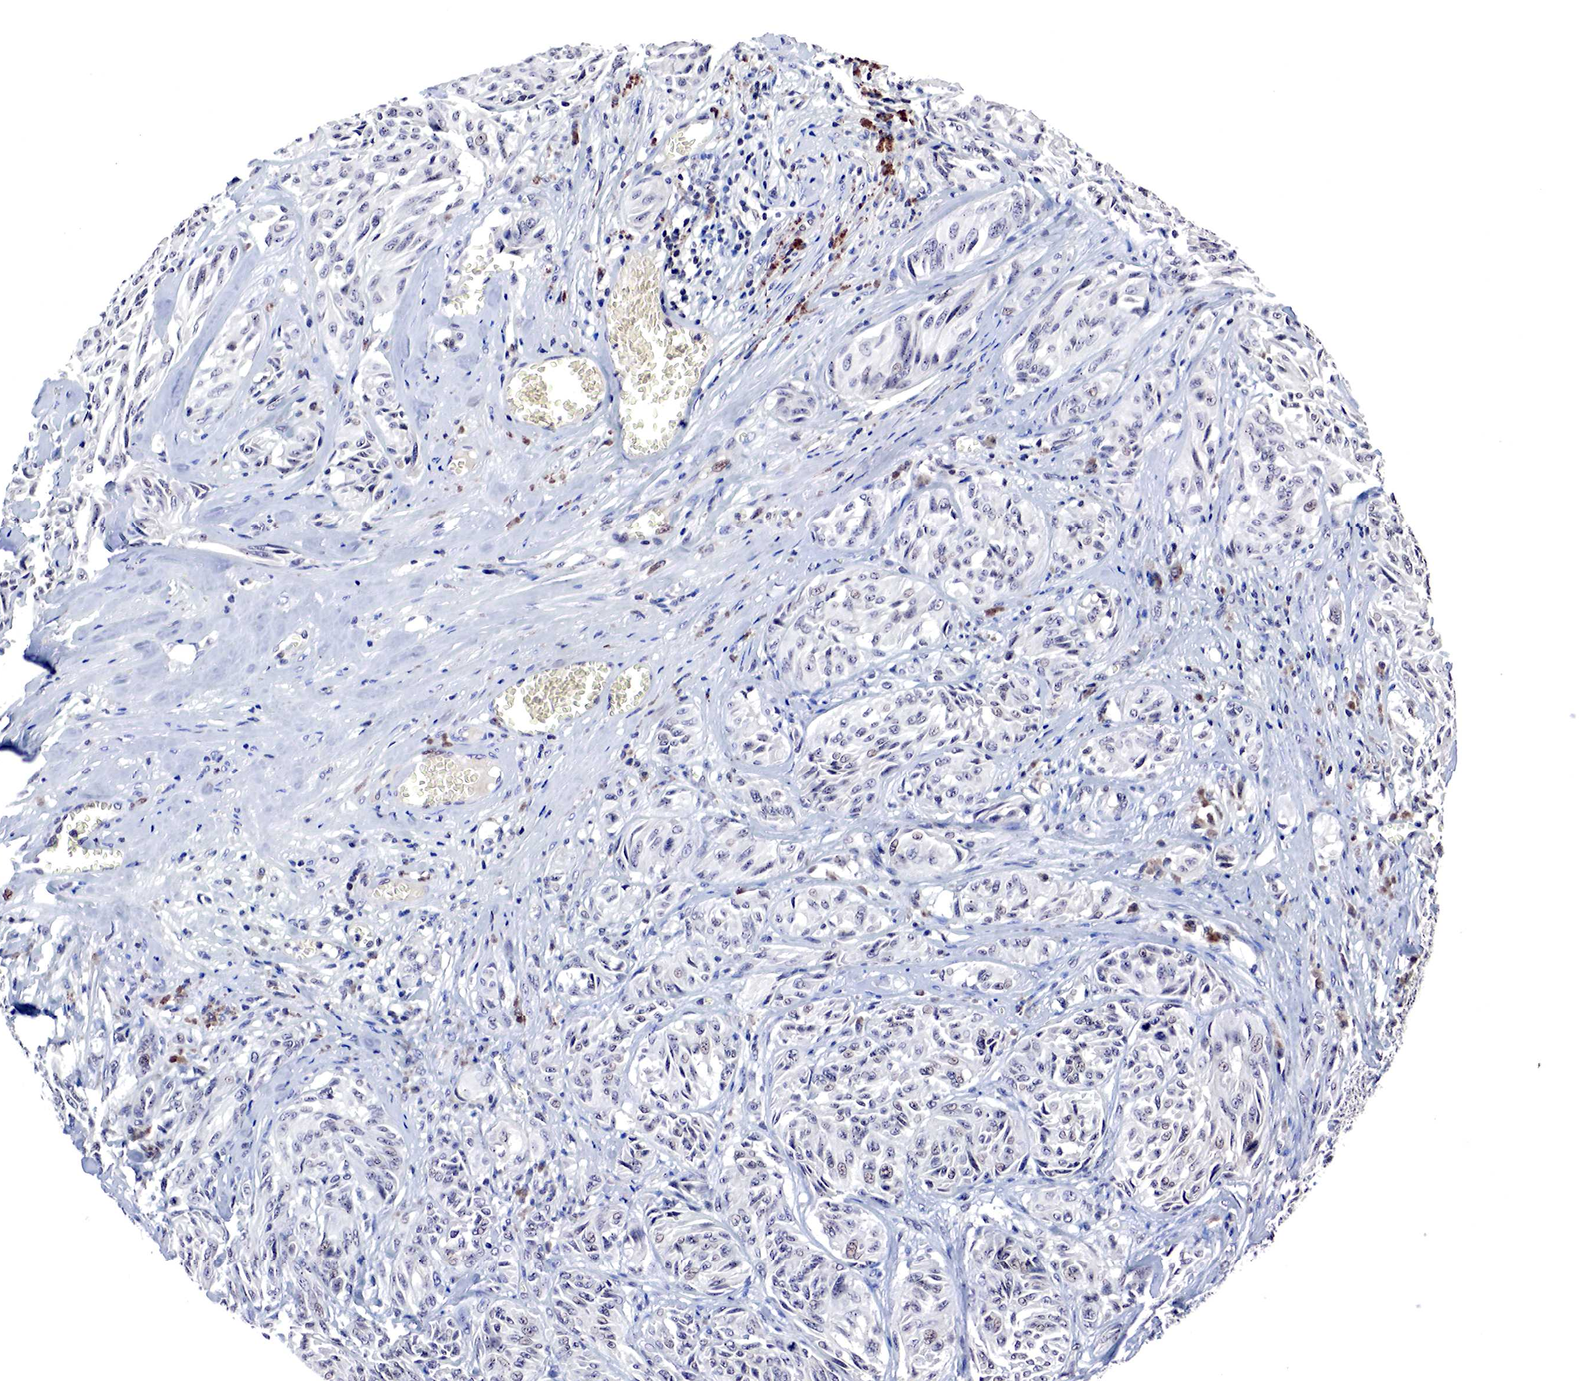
{"staining": {"intensity": "negative", "quantity": "none", "location": "none"}, "tissue": "melanoma", "cell_type": "Tumor cells", "image_type": "cancer", "snomed": [{"axis": "morphology", "description": "Malignant melanoma, NOS"}, {"axis": "topography", "description": "Skin"}], "caption": "Immunohistochemistry of malignant melanoma shows no expression in tumor cells. (Stains: DAB (3,3'-diaminobenzidine) IHC with hematoxylin counter stain, Microscopy: brightfield microscopy at high magnification).", "gene": "DACH2", "patient": {"sex": "male", "age": 54}}